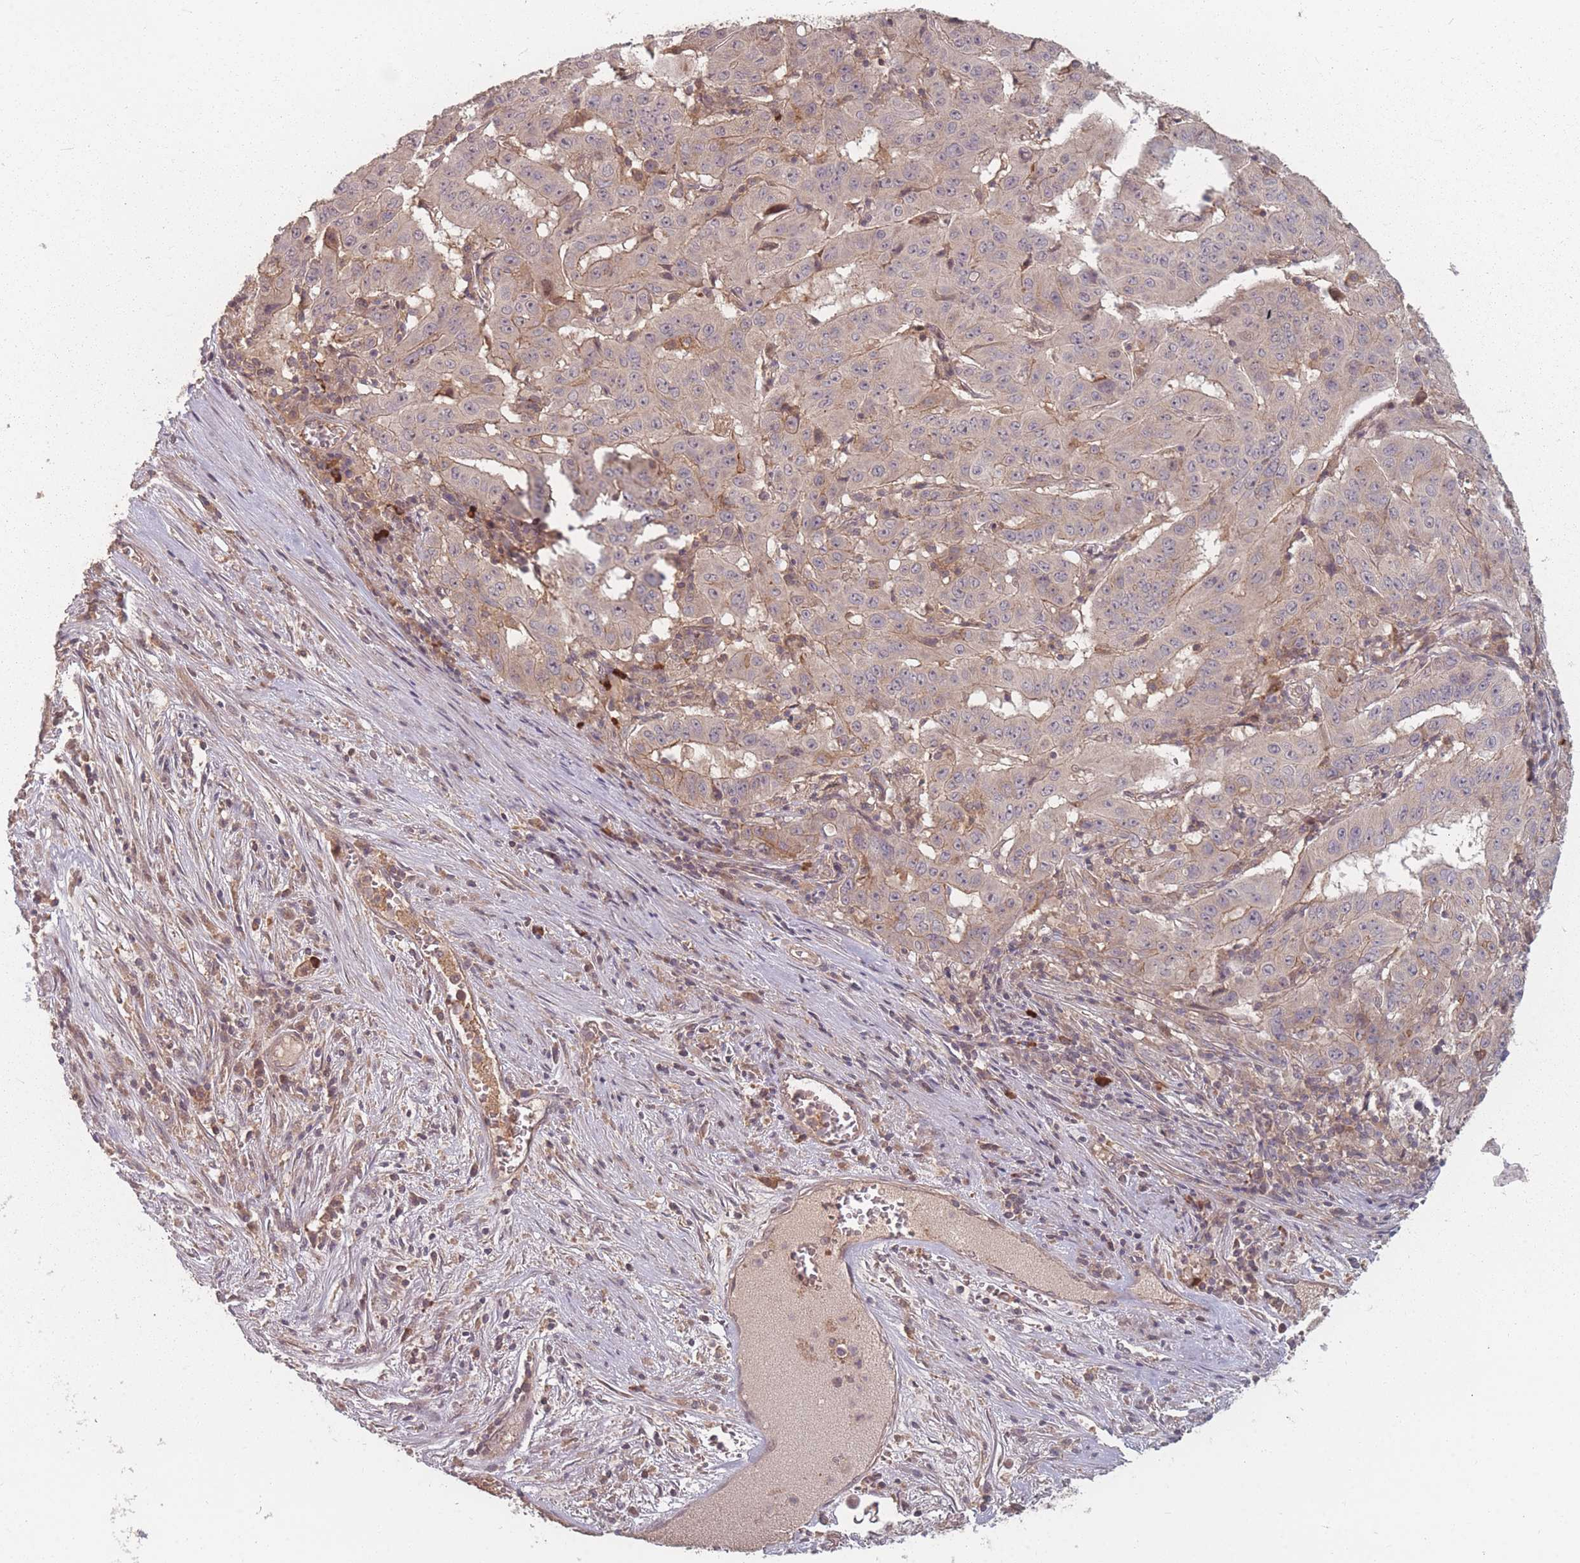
{"staining": {"intensity": "weak", "quantity": "25%-75%", "location": "cytoplasmic/membranous"}, "tissue": "pancreatic cancer", "cell_type": "Tumor cells", "image_type": "cancer", "snomed": [{"axis": "morphology", "description": "Adenocarcinoma, NOS"}, {"axis": "topography", "description": "Pancreas"}], "caption": "Immunohistochemical staining of pancreatic cancer (adenocarcinoma) exhibits low levels of weak cytoplasmic/membranous protein positivity in approximately 25%-75% of tumor cells. (DAB (3,3'-diaminobenzidine) IHC with brightfield microscopy, high magnification).", "gene": "HAGH", "patient": {"sex": "male", "age": 63}}